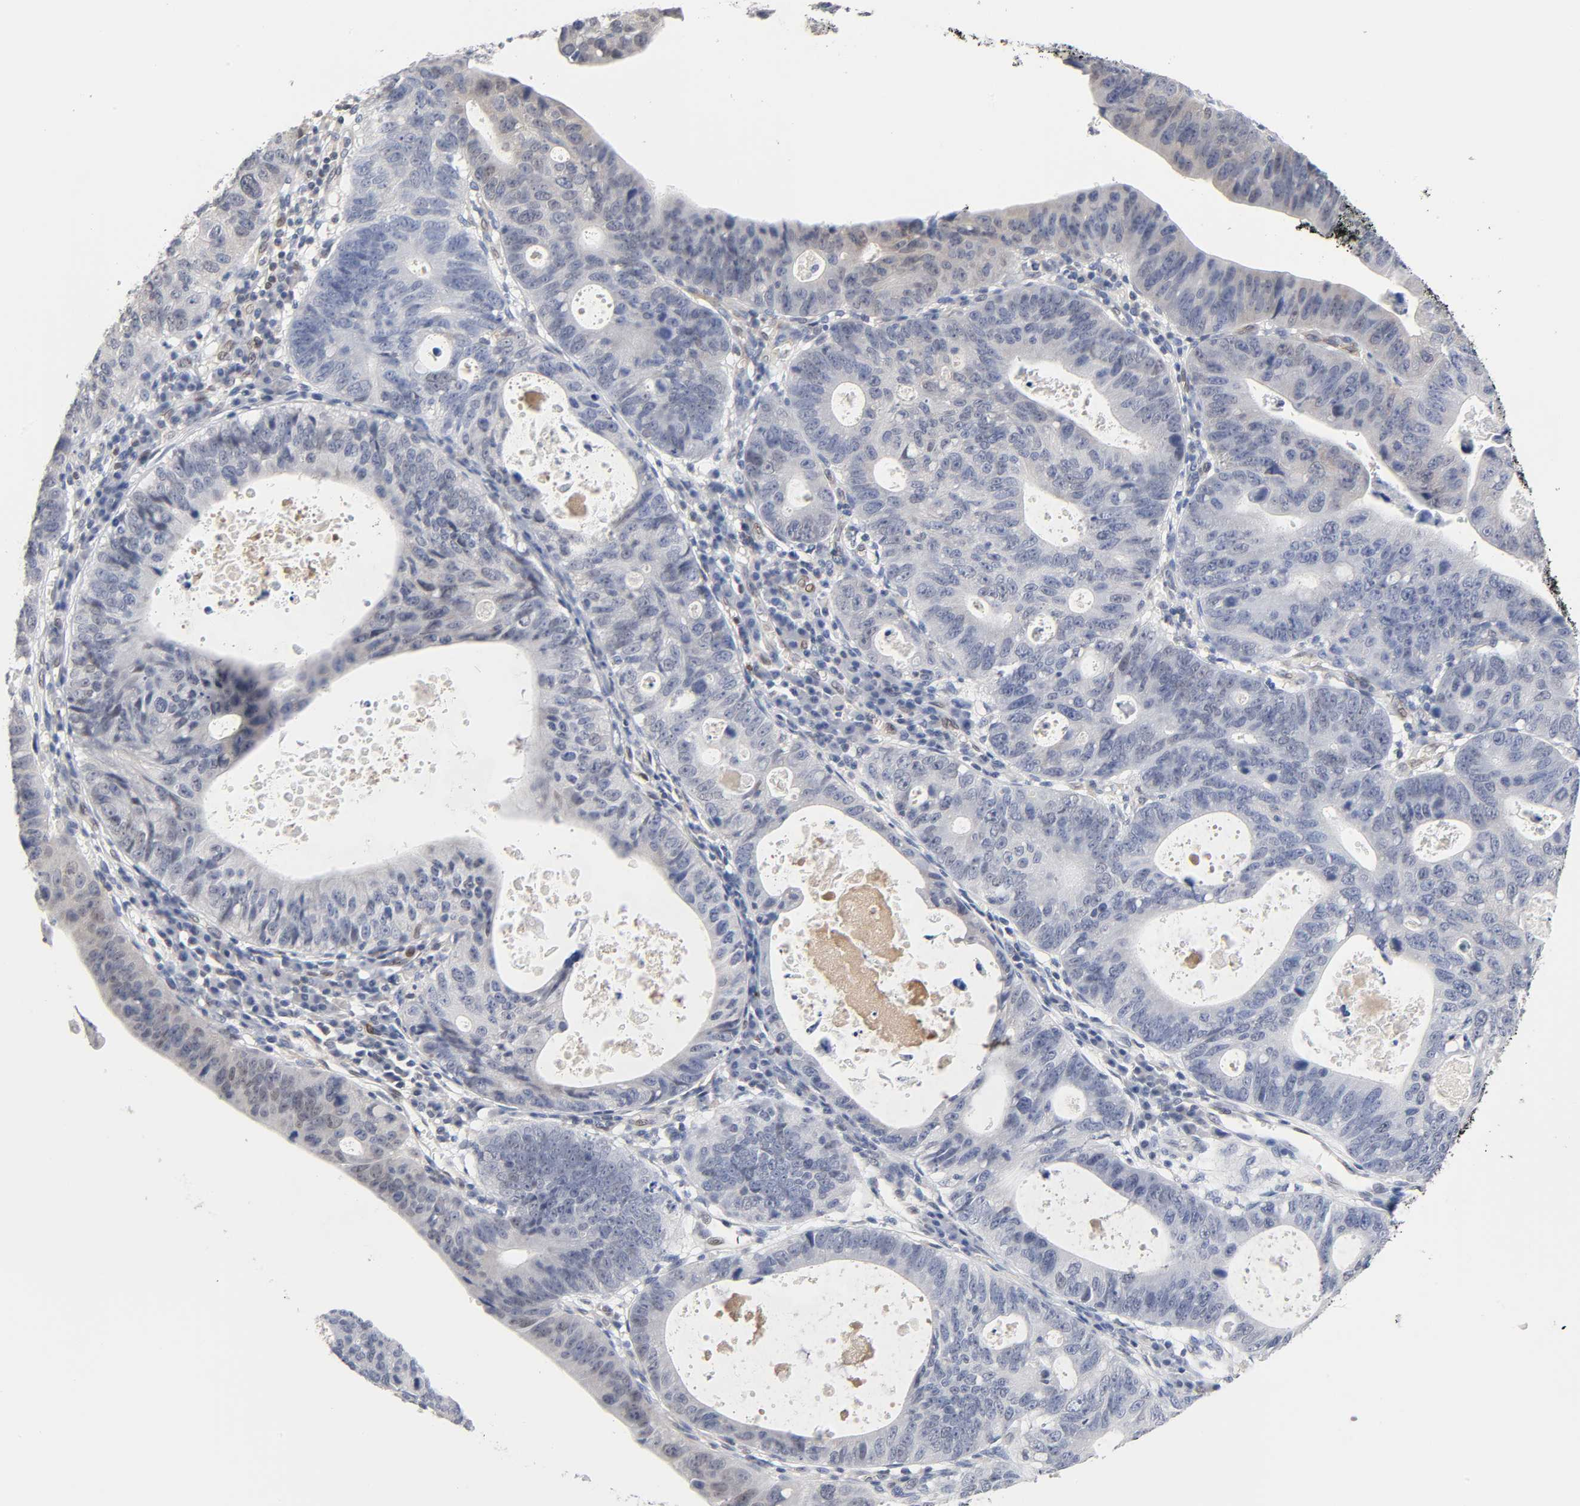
{"staining": {"intensity": "negative", "quantity": "none", "location": "none"}, "tissue": "stomach cancer", "cell_type": "Tumor cells", "image_type": "cancer", "snomed": [{"axis": "morphology", "description": "Adenocarcinoma, NOS"}, {"axis": "topography", "description": "Stomach"}], "caption": "Immunohistochemical staining of human stomach adenocarcinoma reveals no significant expression in tumor cells.", "gene": "NFATC1", "patient": {"sex": "male", "age": 59}}